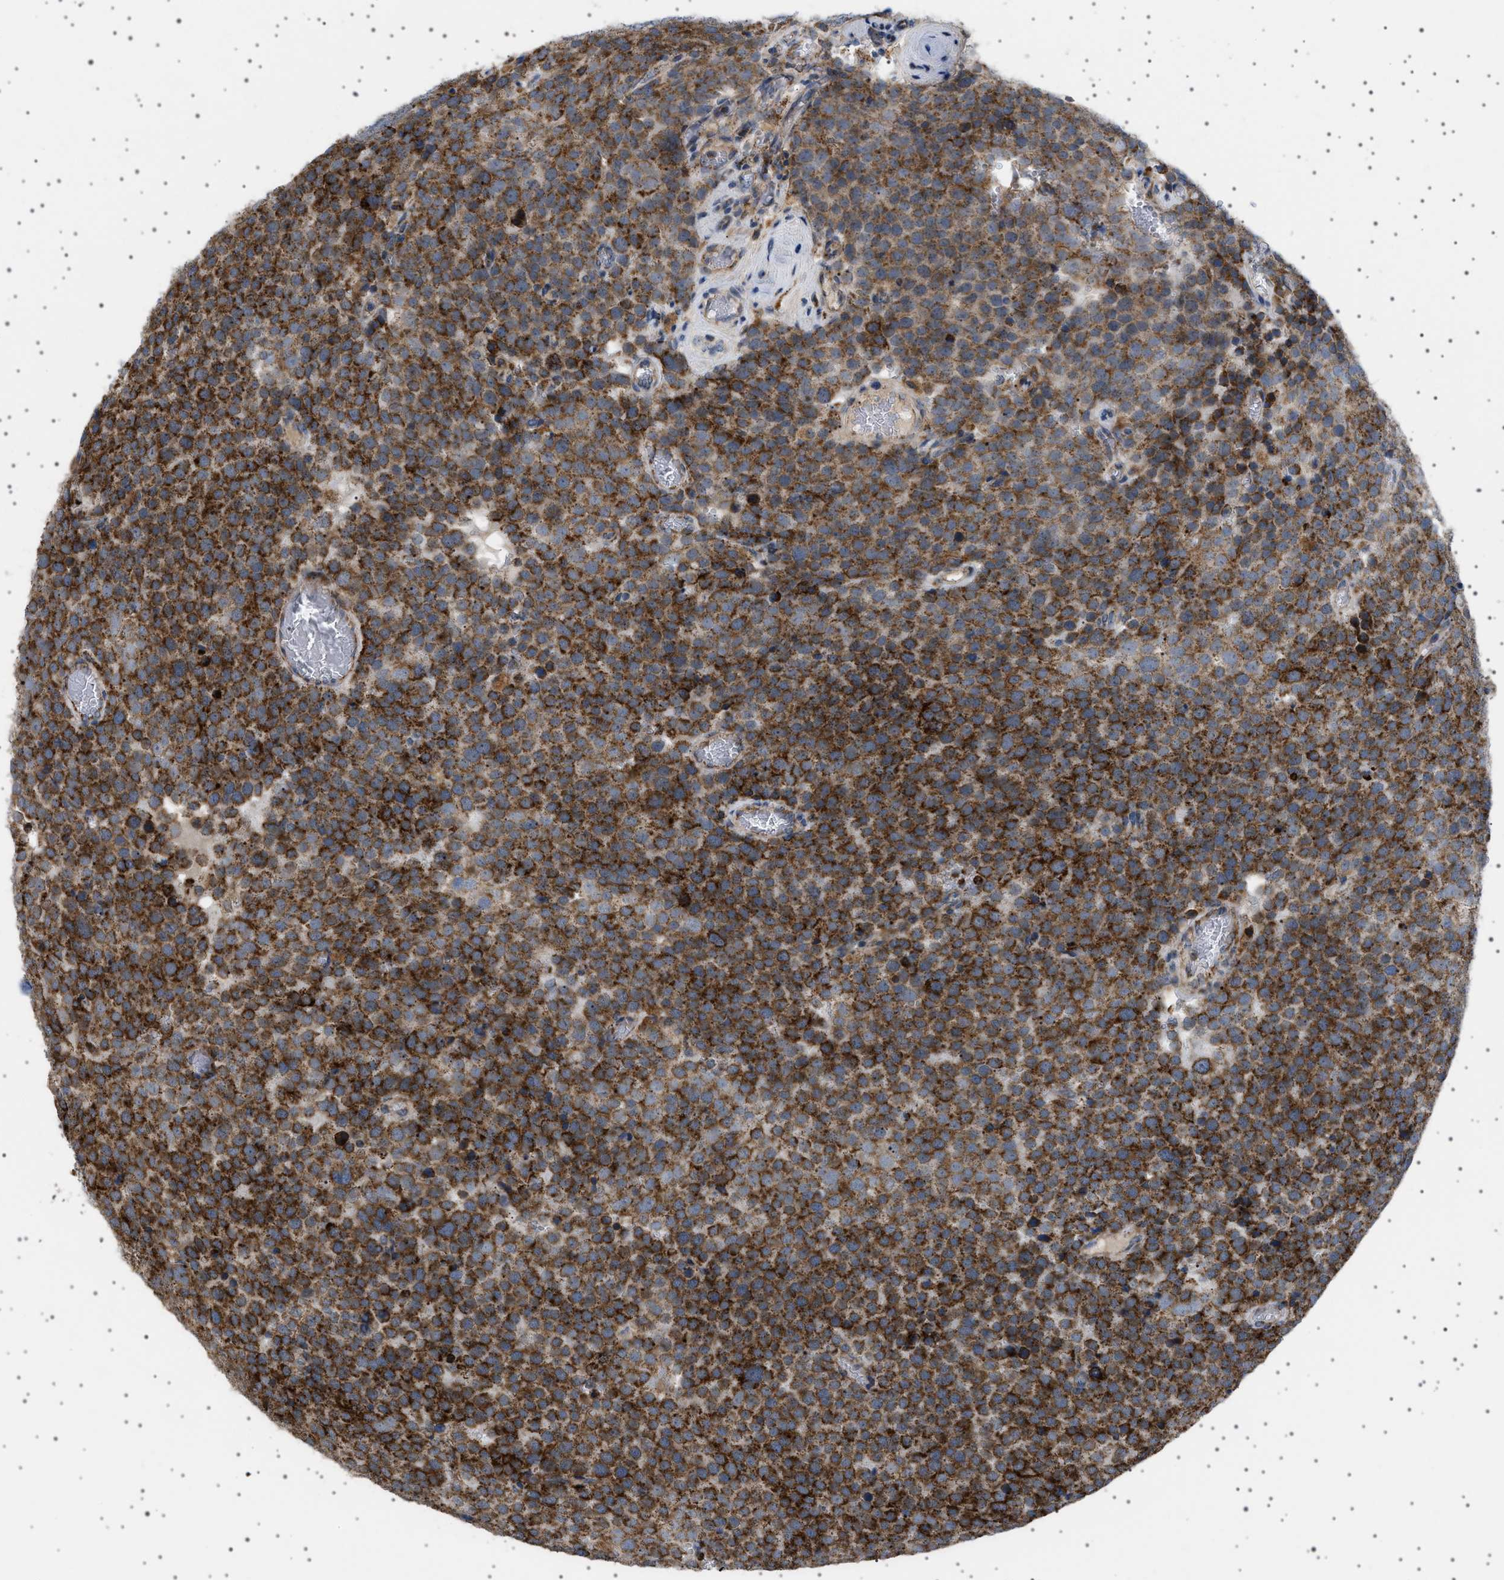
{"staining": {"intensity": "strong", "quantity": "25%-75%", "location": "cytoplasmic/membranous"}, "tissue": "testis cancer", "cell_type": "Tumor cells", "image_type": "cancer", "snomed": [{"axis": "morphology", "description": "Normal tissue, NOS"}, {"axis": "morphology", "description": "Seminoma, NOS"}, {"axis": "topography", "description": "Testis"}], "caption": "Immunohistochemistry (IHC) staining of seminoma (testis), which demonstrates high levels of strong cytoplasmic/membranous positivity in approximately 25%-75% of tumor cells indicating strong cytoplasmic/membranous protein positivity. The staining was performed using DAB (brown) for protein detection and nuclei were counterstained in hematoxylin (blue).", "gene": "UBXN8", "patient": {"sex": "male", "age": 71}}